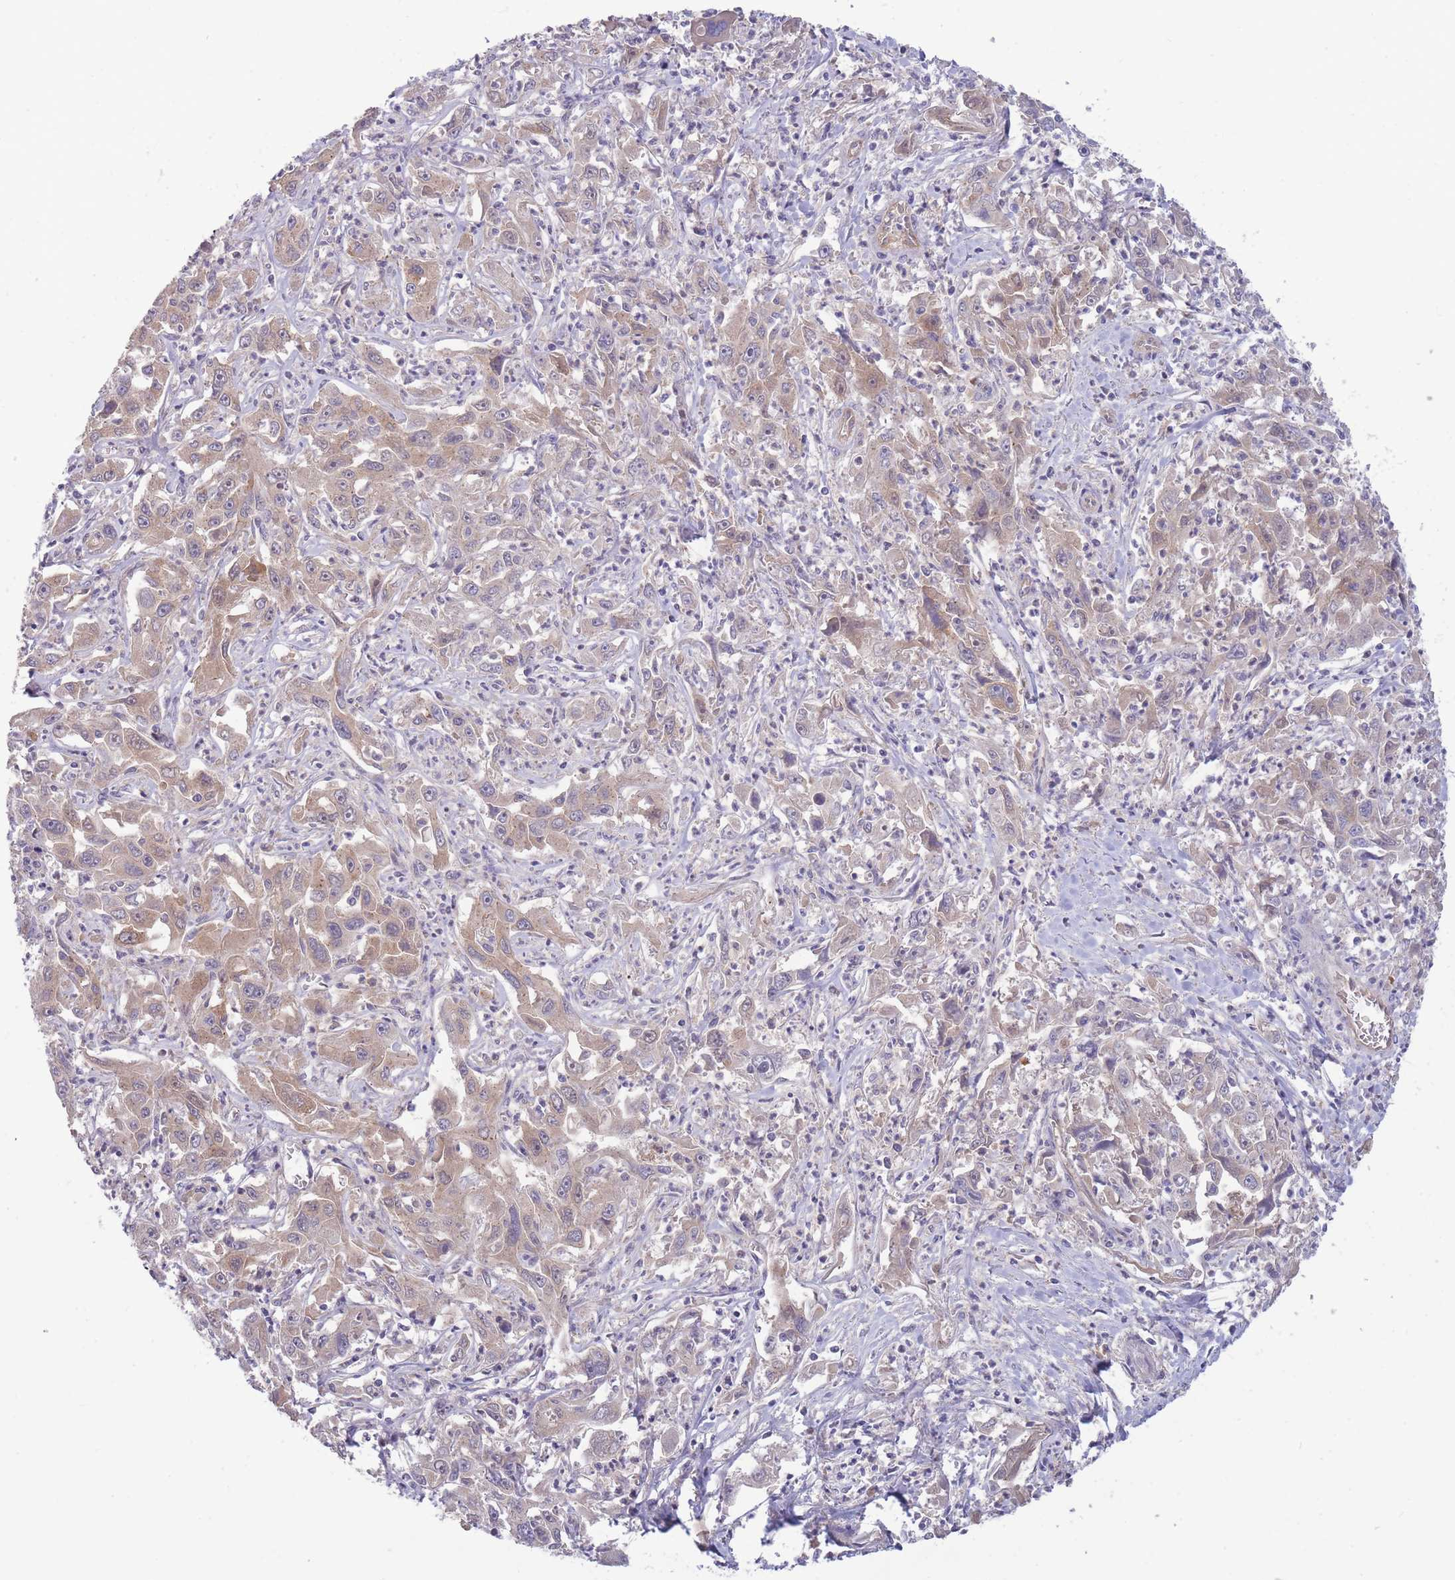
{"staining": {"intensity": "weak", "quantity": ">75%", "location": "cytoplasmic/membranous"}, "tissue": "liver cancer", "cell_type": "Tumor cells", "image_type": "cancer", "snomed": [{"axis": "morphology", "description": "Carcinoma, Hepatocellular, NOS"}, {"axis": "topography", "description": "Liver"}], "caption": "A low amount of weak cytoplasmic/membranous staining is present in about >75% of tumor cells in liver cancer (hepatocellular carcinoma) tissue. Immunohistochemistry stains the protein in brown and the nuclei are stained blue.", "gene": "NDUFAF5", "patient": {"sex": "male", "age": 63}}